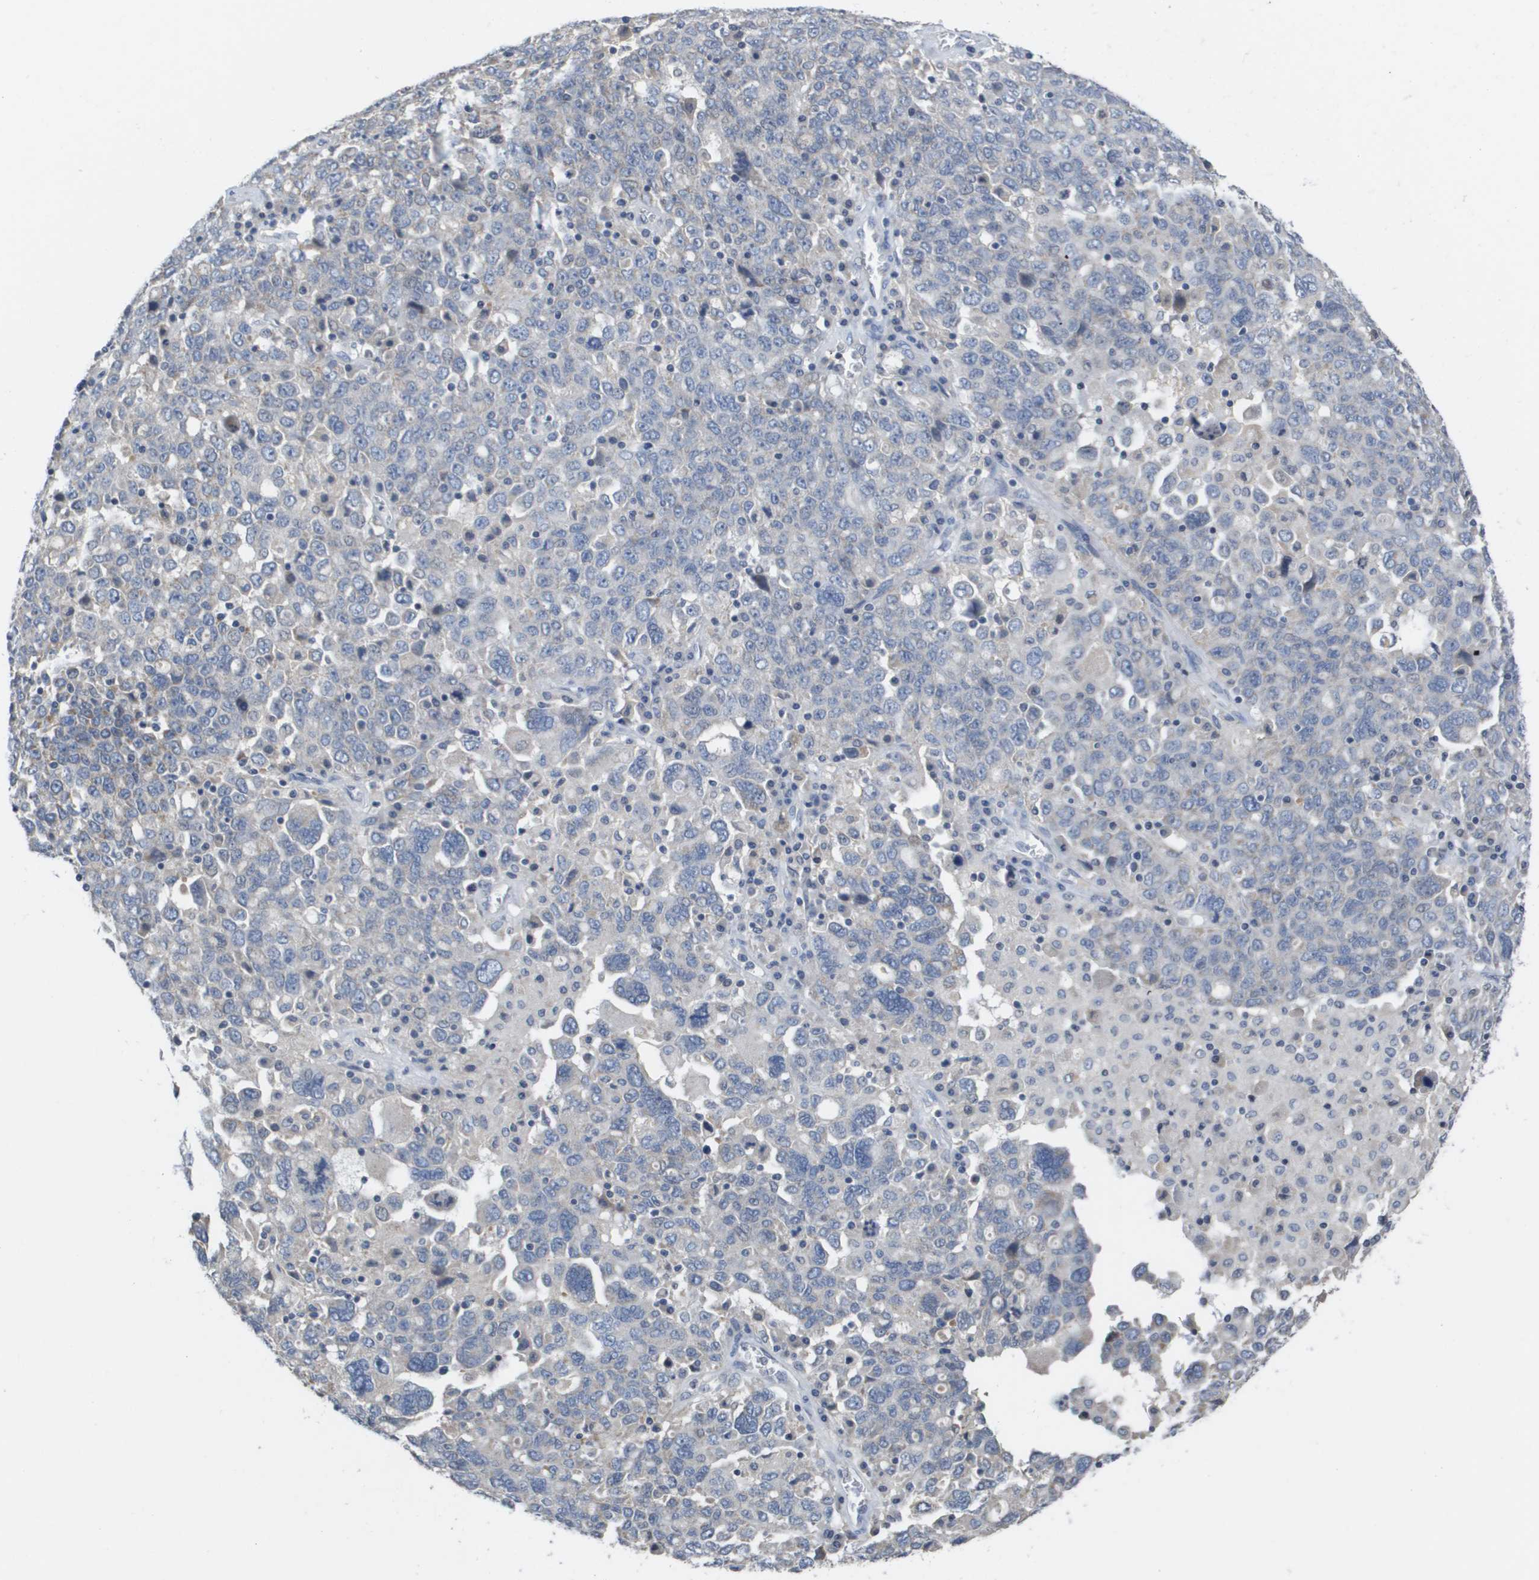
{"staining": {"intensity": "negative", "quantity": "none", "location": "none"}, "tissue": "ovarian cancer", "cell_type": "Tumor cells", "image_type": "cancer", "snomed": [{"axis": "morphology", "description": "Carcinoma, endometroid"}, {"axis": "topography", "description": "Ovary"}], "caption": "High magnification brightfield microscopy of ovarian cancer stained with DAB (brown) and counterstained with hematoxylin (blue): tumor cells show no significant staining.", "gene": "CAPN11", "patient": {"sex": "female", "age": 62}}